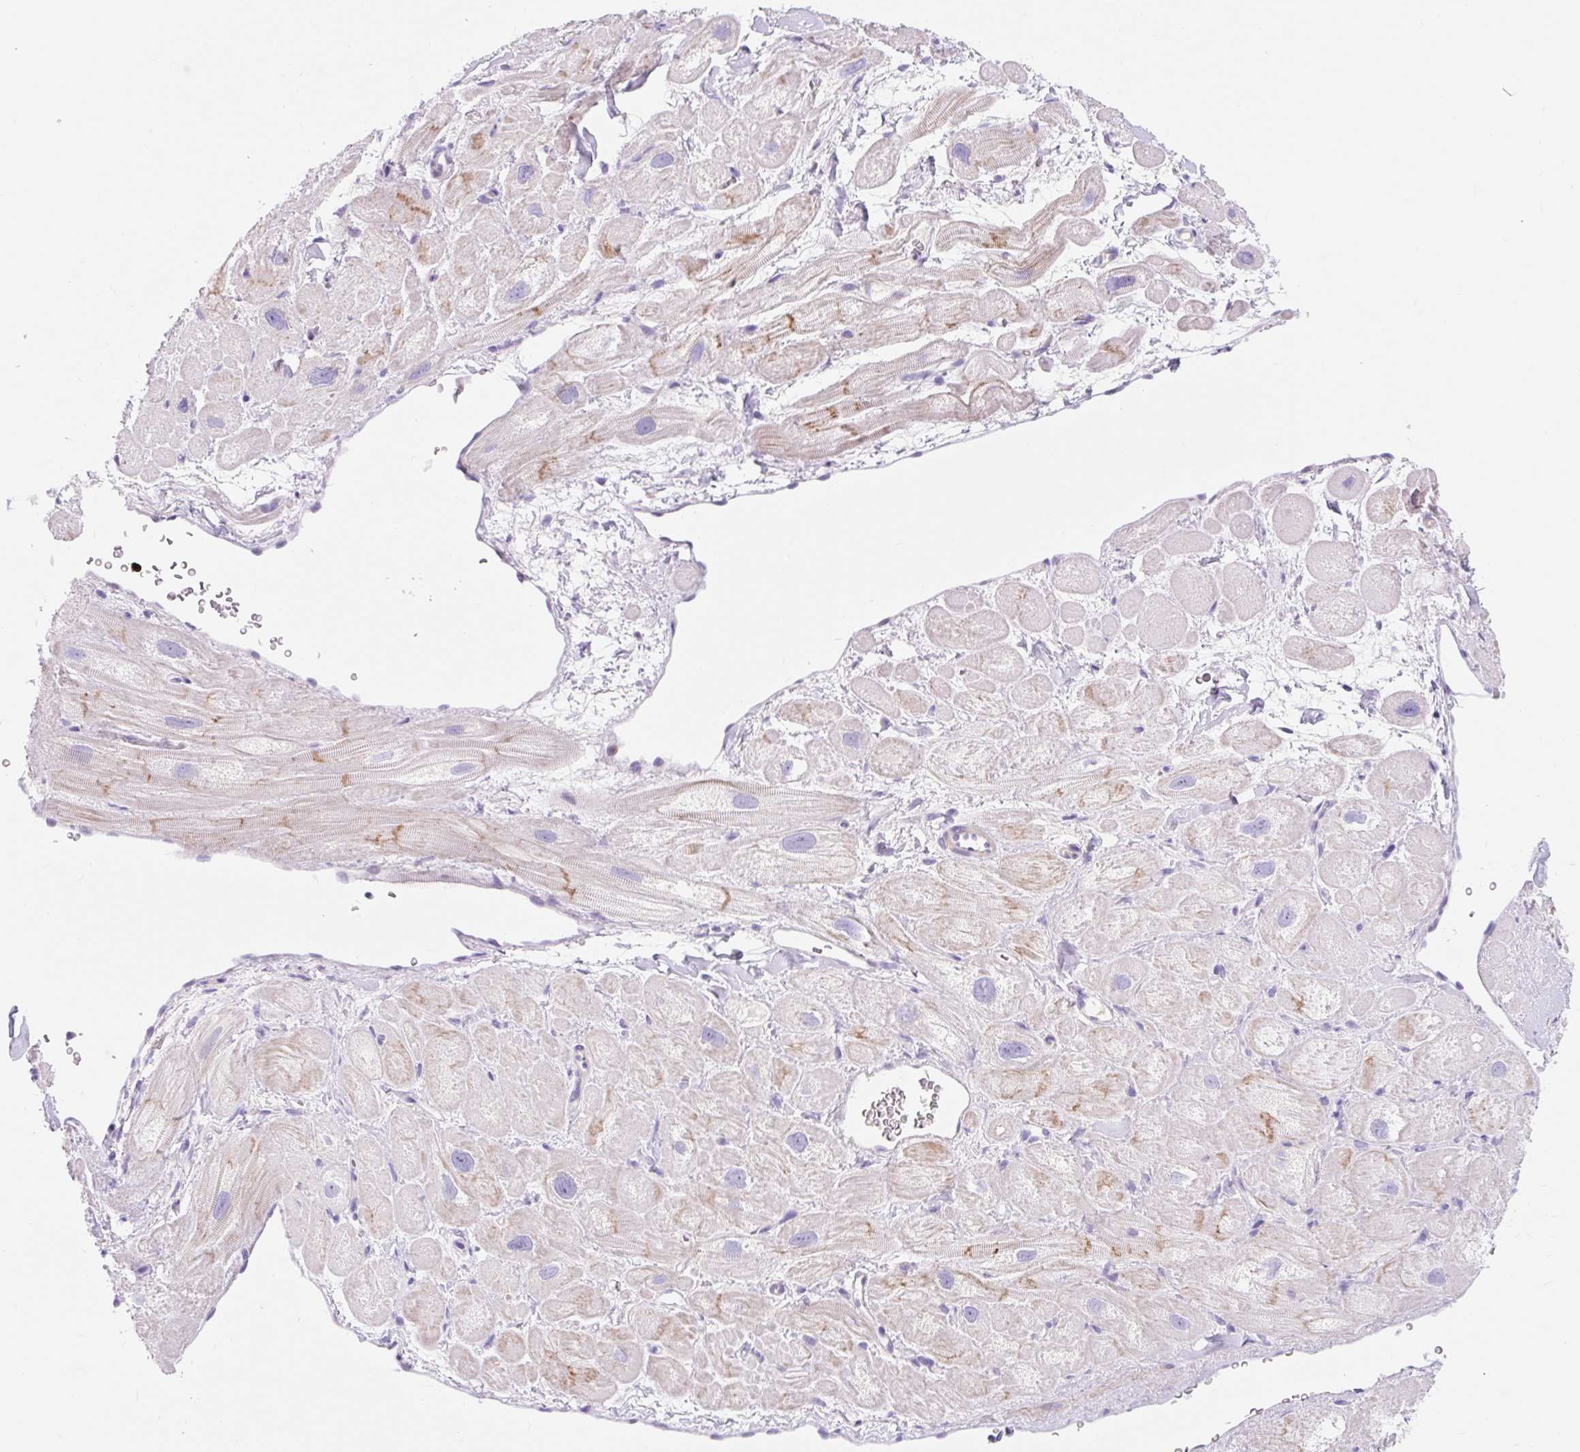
{"staining": {"intensity": "moderate", "quantity": "<25%", "location": "cytoplasmic/membranous"}, "tissue": "heart muscle", "cell_type": "Cardiomyocytes", "image_type": "normal", "snomed": [{"axis": "morphology", "description": "Normal tissue, NOS"}, {"axis": "topography", "description": "Heart"}], "caption": "Cardiomyocytes reveal moderate cytoplasmic/membranous positivity in about <25% of cells in unremarkable heart muscle. (Stains: DAB in brown, nuclei in blue, Microscopy: brightfield microscopy at high magnification).", "gene": "SLC28A1", "patient": {"sex": "male", "age": 49}}